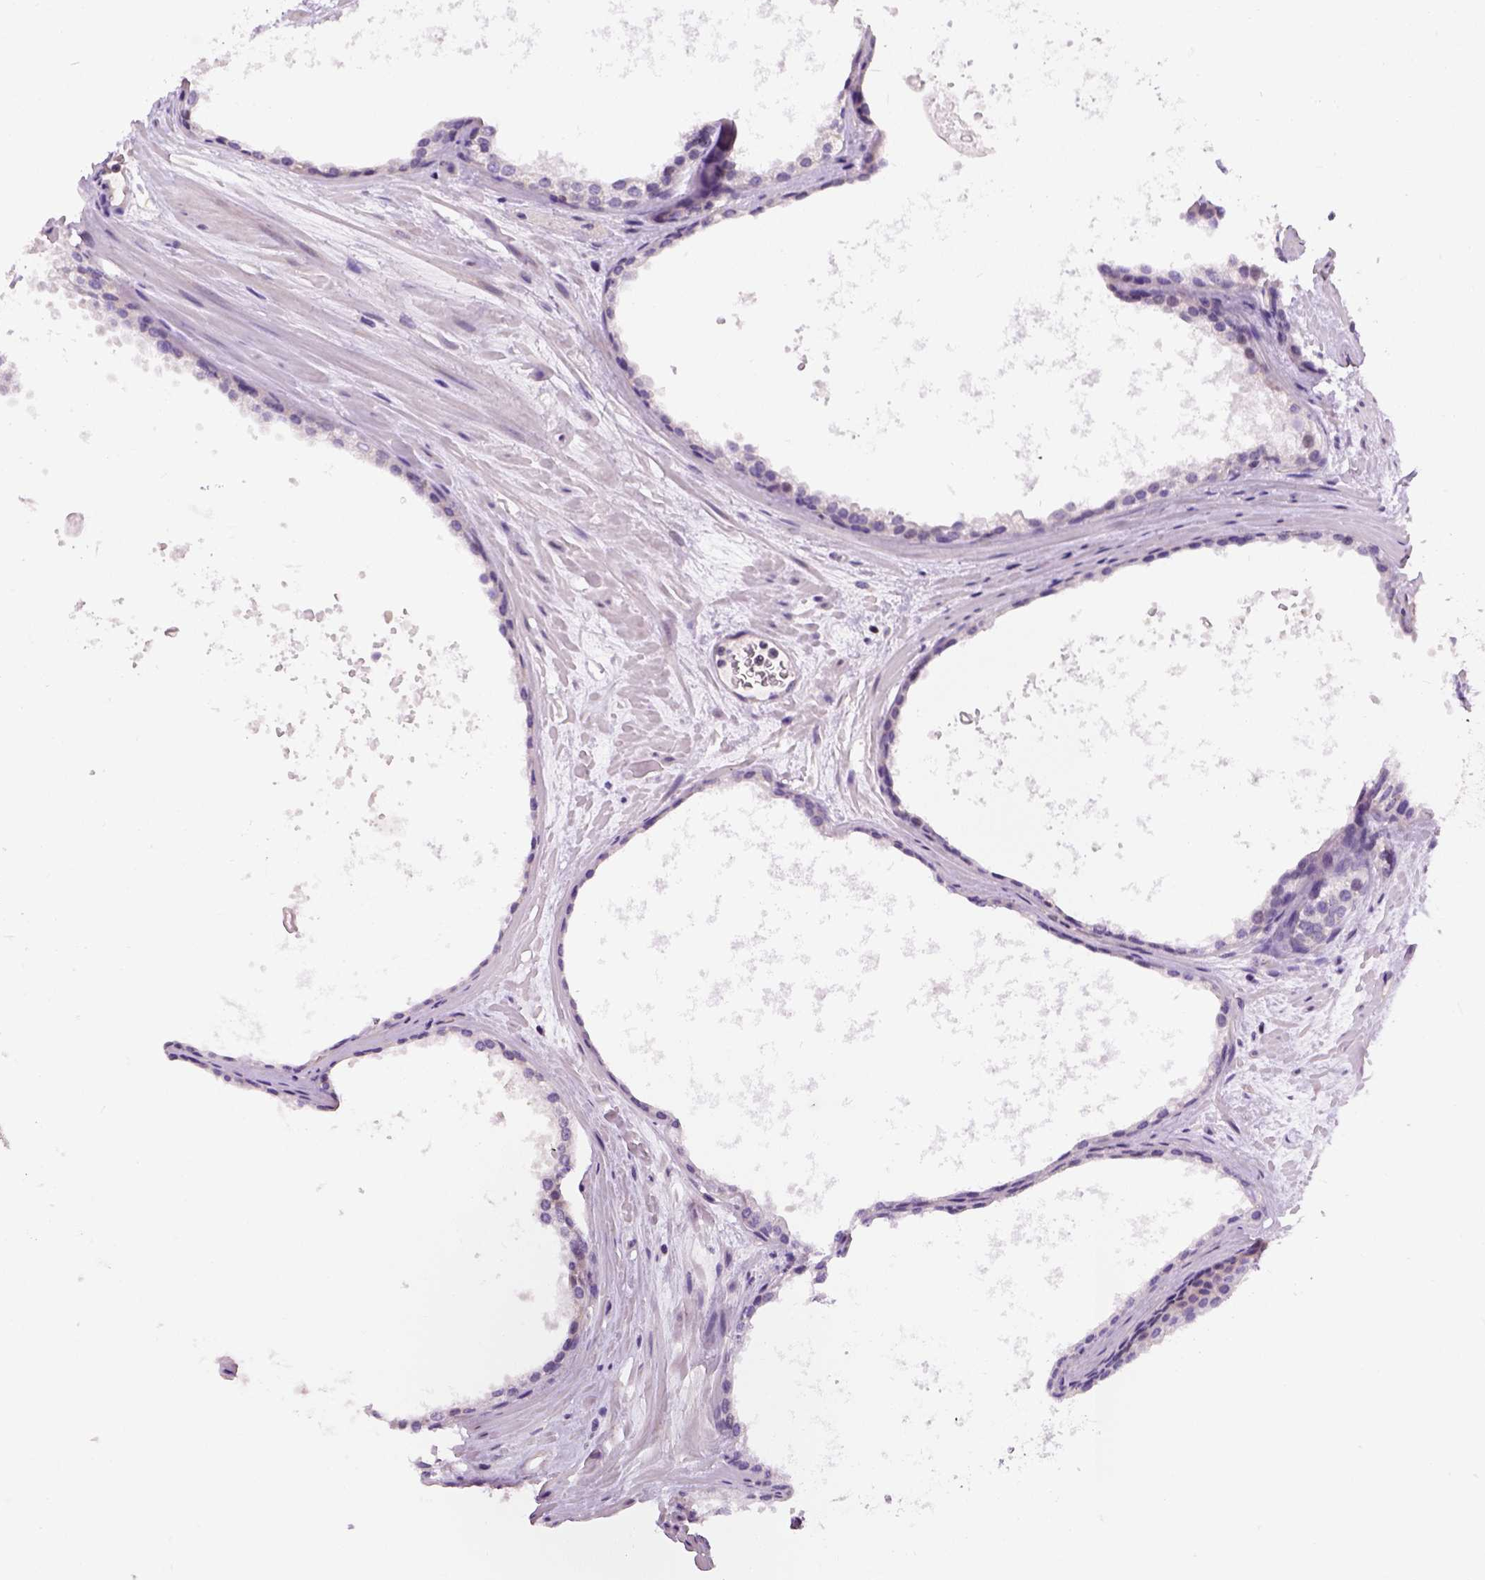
{"staining": {"intensity": "negative", "quantity": "none", "location": "none"}, "tissue": "prostate cancer", "cell_type": "Tumor cells", "image_type": "cancer", "snomed": [{"axis": "morphology", "description": "Adenocarcinoma, Low grade"}, {"axis": "topography", "description": "Prostate"}], "caption": "Human prostate cancer (adenocarcinoma (low-grade)) stained for a protein using immunohistochemistry demonstrates no expression in tumor cells.", "gene": "KAZN", "patient": {"sex": "male", "age": 56}}